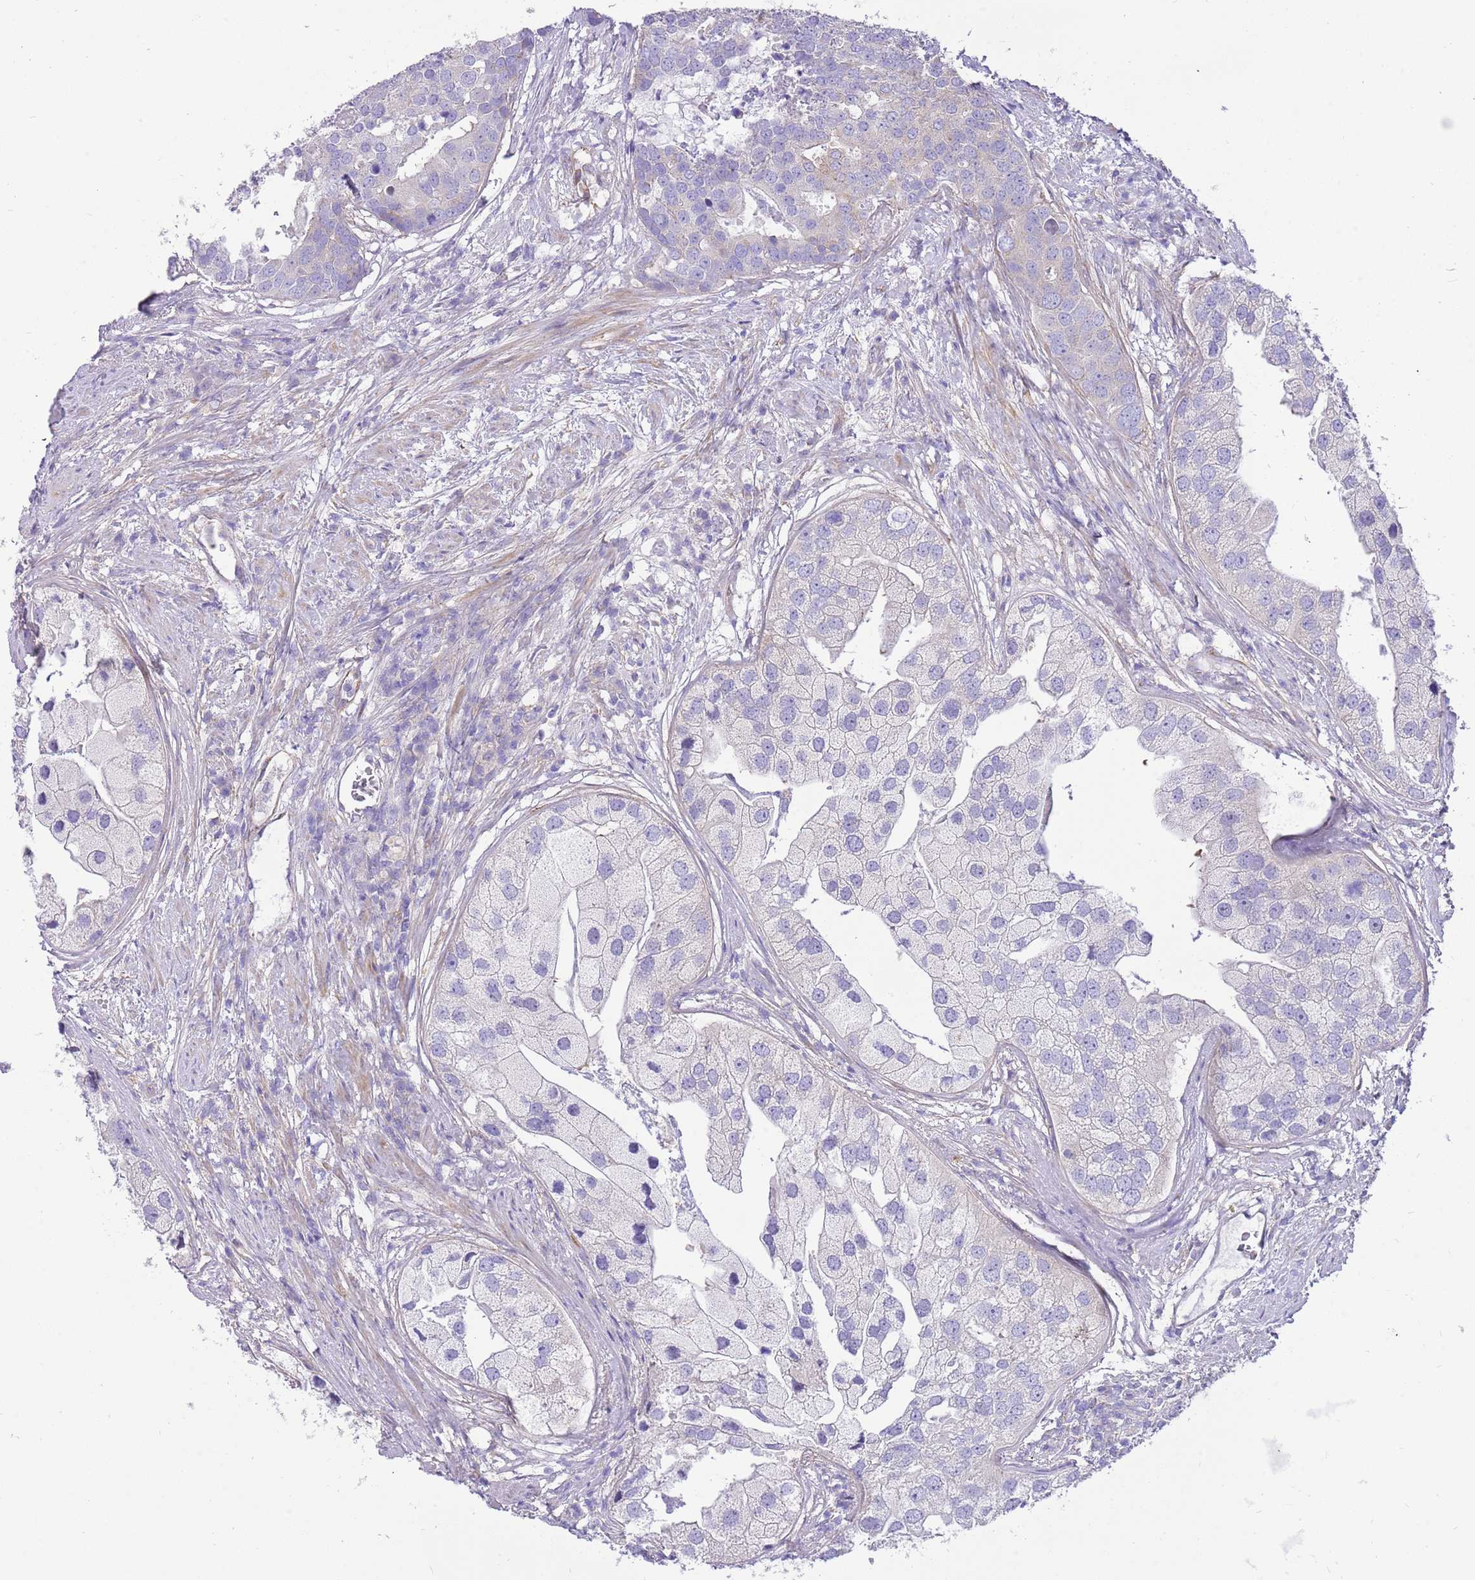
{"staining": {"intensity": "negative", "quantity": "none", "location": "none"}, "tissue": "prostate cancer", "cell_type": "Tumor cells", "image_type": "cancer", "snomed": [{"axis": "morphology", "description": "Adenocarcinoma, High grade"}, {"axis": "topography", "description": "Prostate"}], "caption": "A micrograph of prostate high-grade adenocarcinoma stained for a protein exhibits no brown staining in tumor cells. Brightfield microscopy of immunohistochemistry stained with DAB (brown) and hematoxylin (blue), captured at high magnification.", "gene": "SERINC3", "patient": {"sex": "male", "age": 62}}